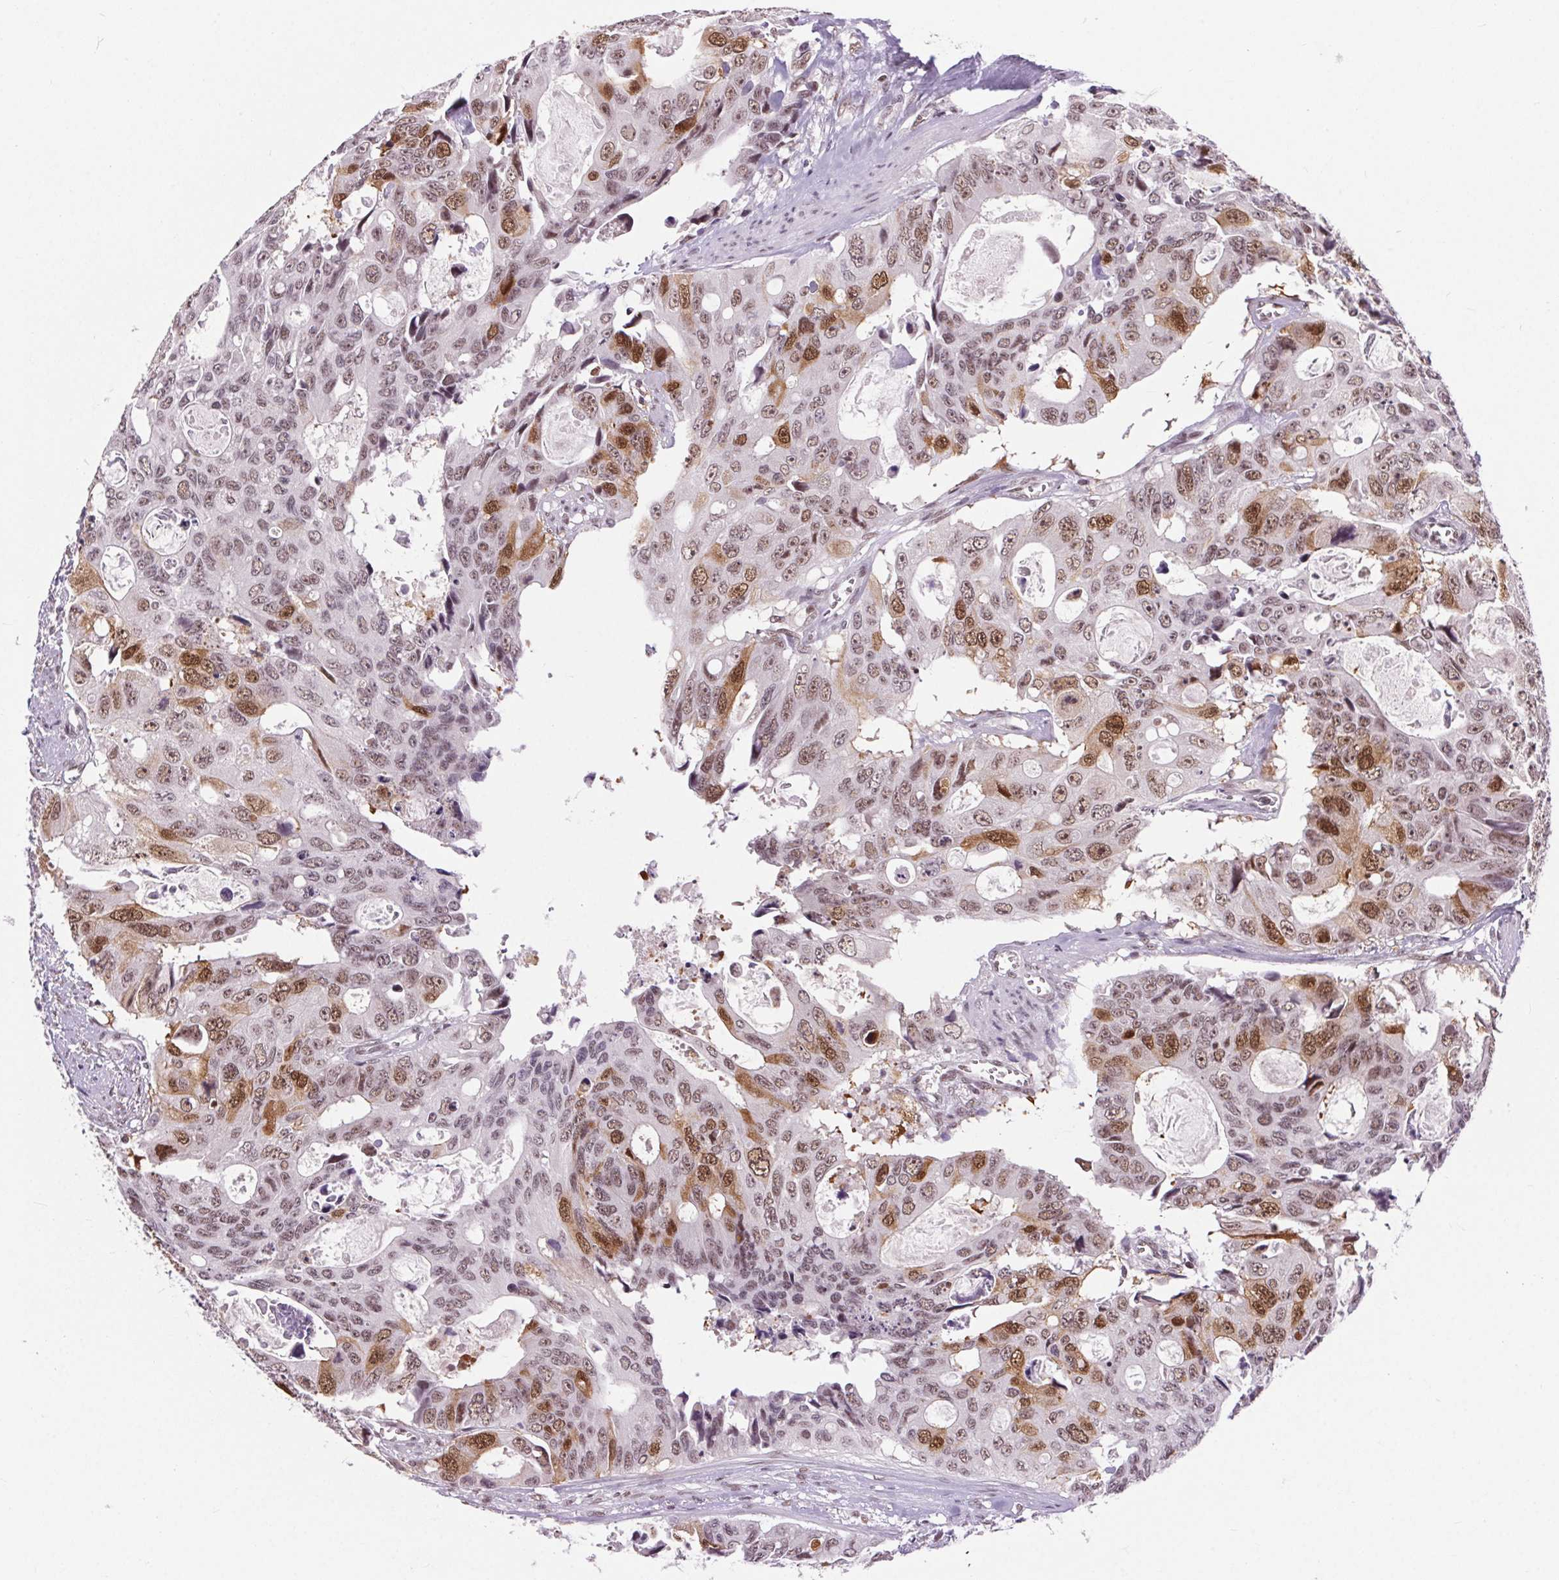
{"staining": {"intensity": "moderate", "quantity": "25%-75%", "location": "nuclear"}, "tissue": "colorectal cancer", "cell_type": "Tumor cells", "image_type": "cancer", "snomed": [{"axis": "morphology", "description": "Adenocarcinoma, NOS"}, {"axis": "topography", "description": "Rectum"}], "caption": "High-power microscopy captured an immunohistochemistry (IHC) photomicrograph of colorectal cancer (adenocarcinoma), revealing moderate nuclear expression in approximately 25%-75% of tumor cells. Using DAB (3,3'-diaminobenzidine) (brown) and hematoxylin (blue) stains, captured at high magnification using brightfield microscopy.", "gene": "CD2BP2", "patient": {"sex": "male", "age": 76}}